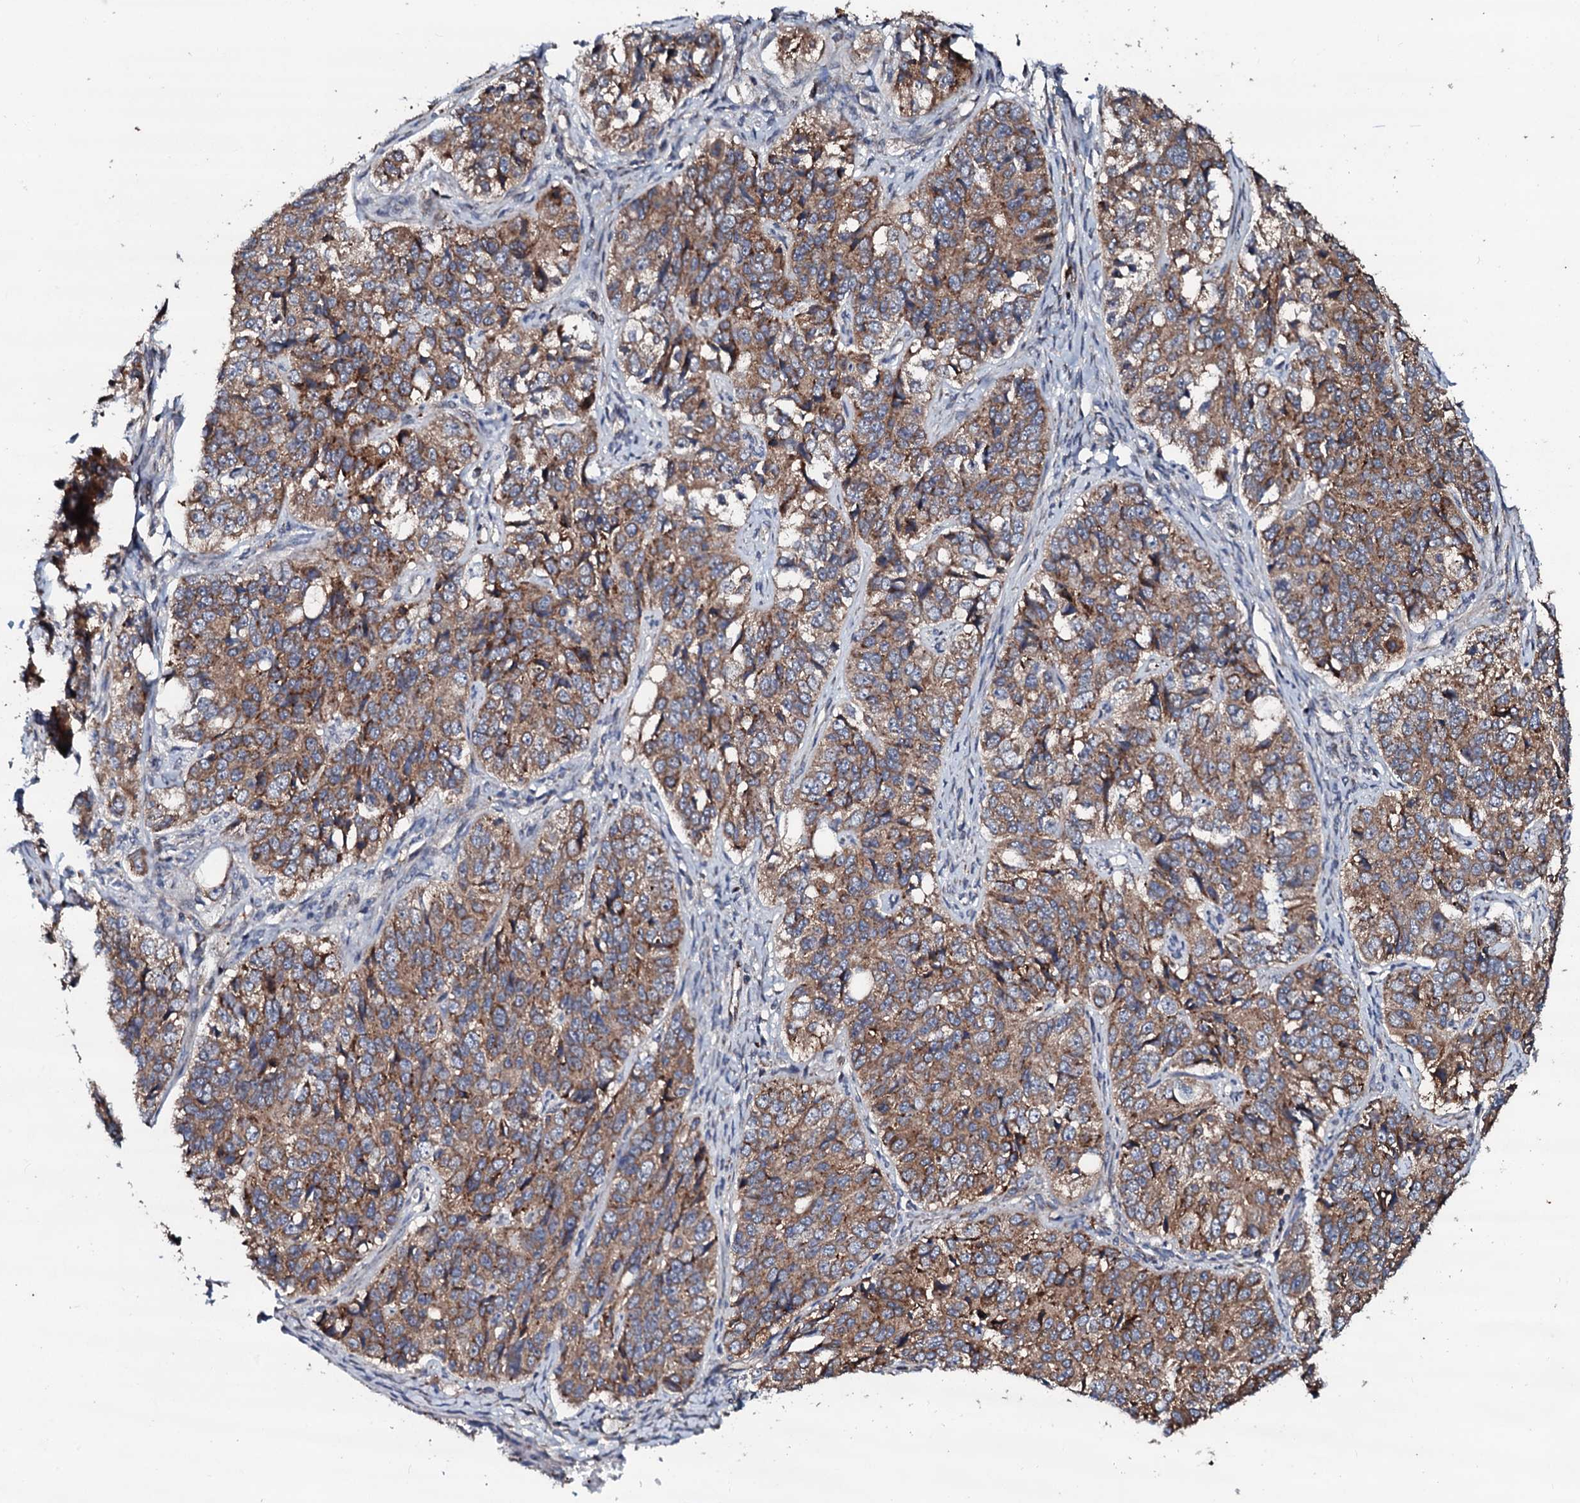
{"staining": {"intensity": "moderate", "quantity": ">75%", "location": "cytoplasmic/membranous"}, "tissue": "ovarian cancer", "cell_type": "Tumor cells", "image_type": "cancer", "snomed": [{"axis": "morphology", "description": "Carcinoma, endometroid"}, {"axis": "topography", "description": "Ovary"}], "caption": "IHC staining of endometroid carcinoma (ovarian), which exhibits medium levels of moderate cytoplasmic/membranous positivity in about >75% of tumor cells indicating moderate cytoplasmic/membranous protein expression. The staining was performed using DAB (brown) for protein detection and nuclei were counterstained in hematoxylin (blue).", "gene": "SDHAF2", "patient": {"sex": "female", "age": 51}}